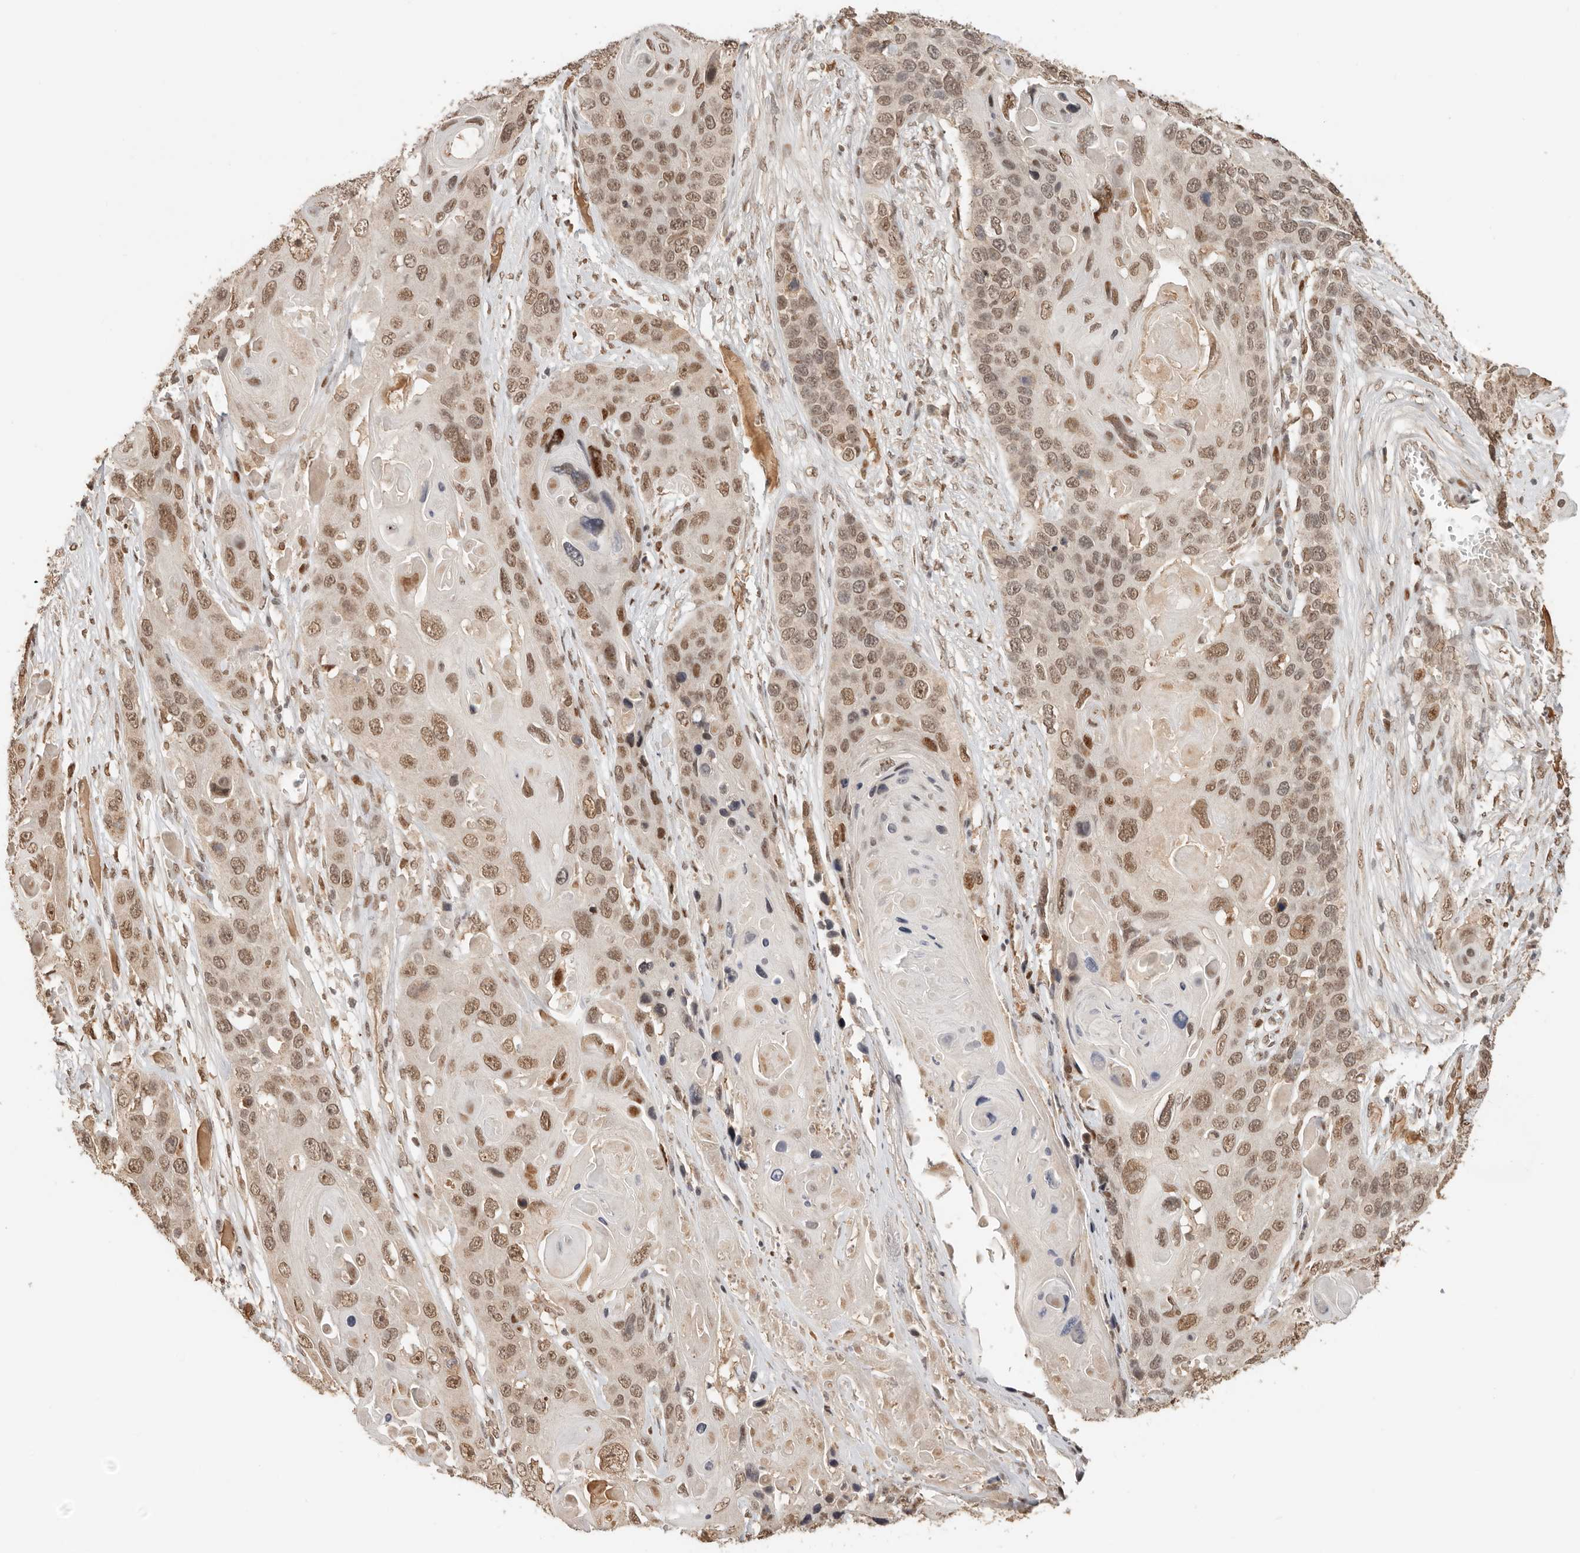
{"staining": {"intensity": "moderate", "quantity": ">75%", "location": "nuclear"}, "tissue": "skin cancer", "cell_type": "Tumor cells", "image_type": "cancer", "snomed": [{"axis": "morphology", "description": "Squamous cell carcinoma, NOS"}, {"axis": "topography", "description": "Skin"}], "caption": "Human skin squamous cell carcinoma stained for a protein (brown) displays moderate nuclear positive expression in about >75% of tumor cells.", "gene": "NPAS2", "patient": {"sex": "male", "age": 55}}